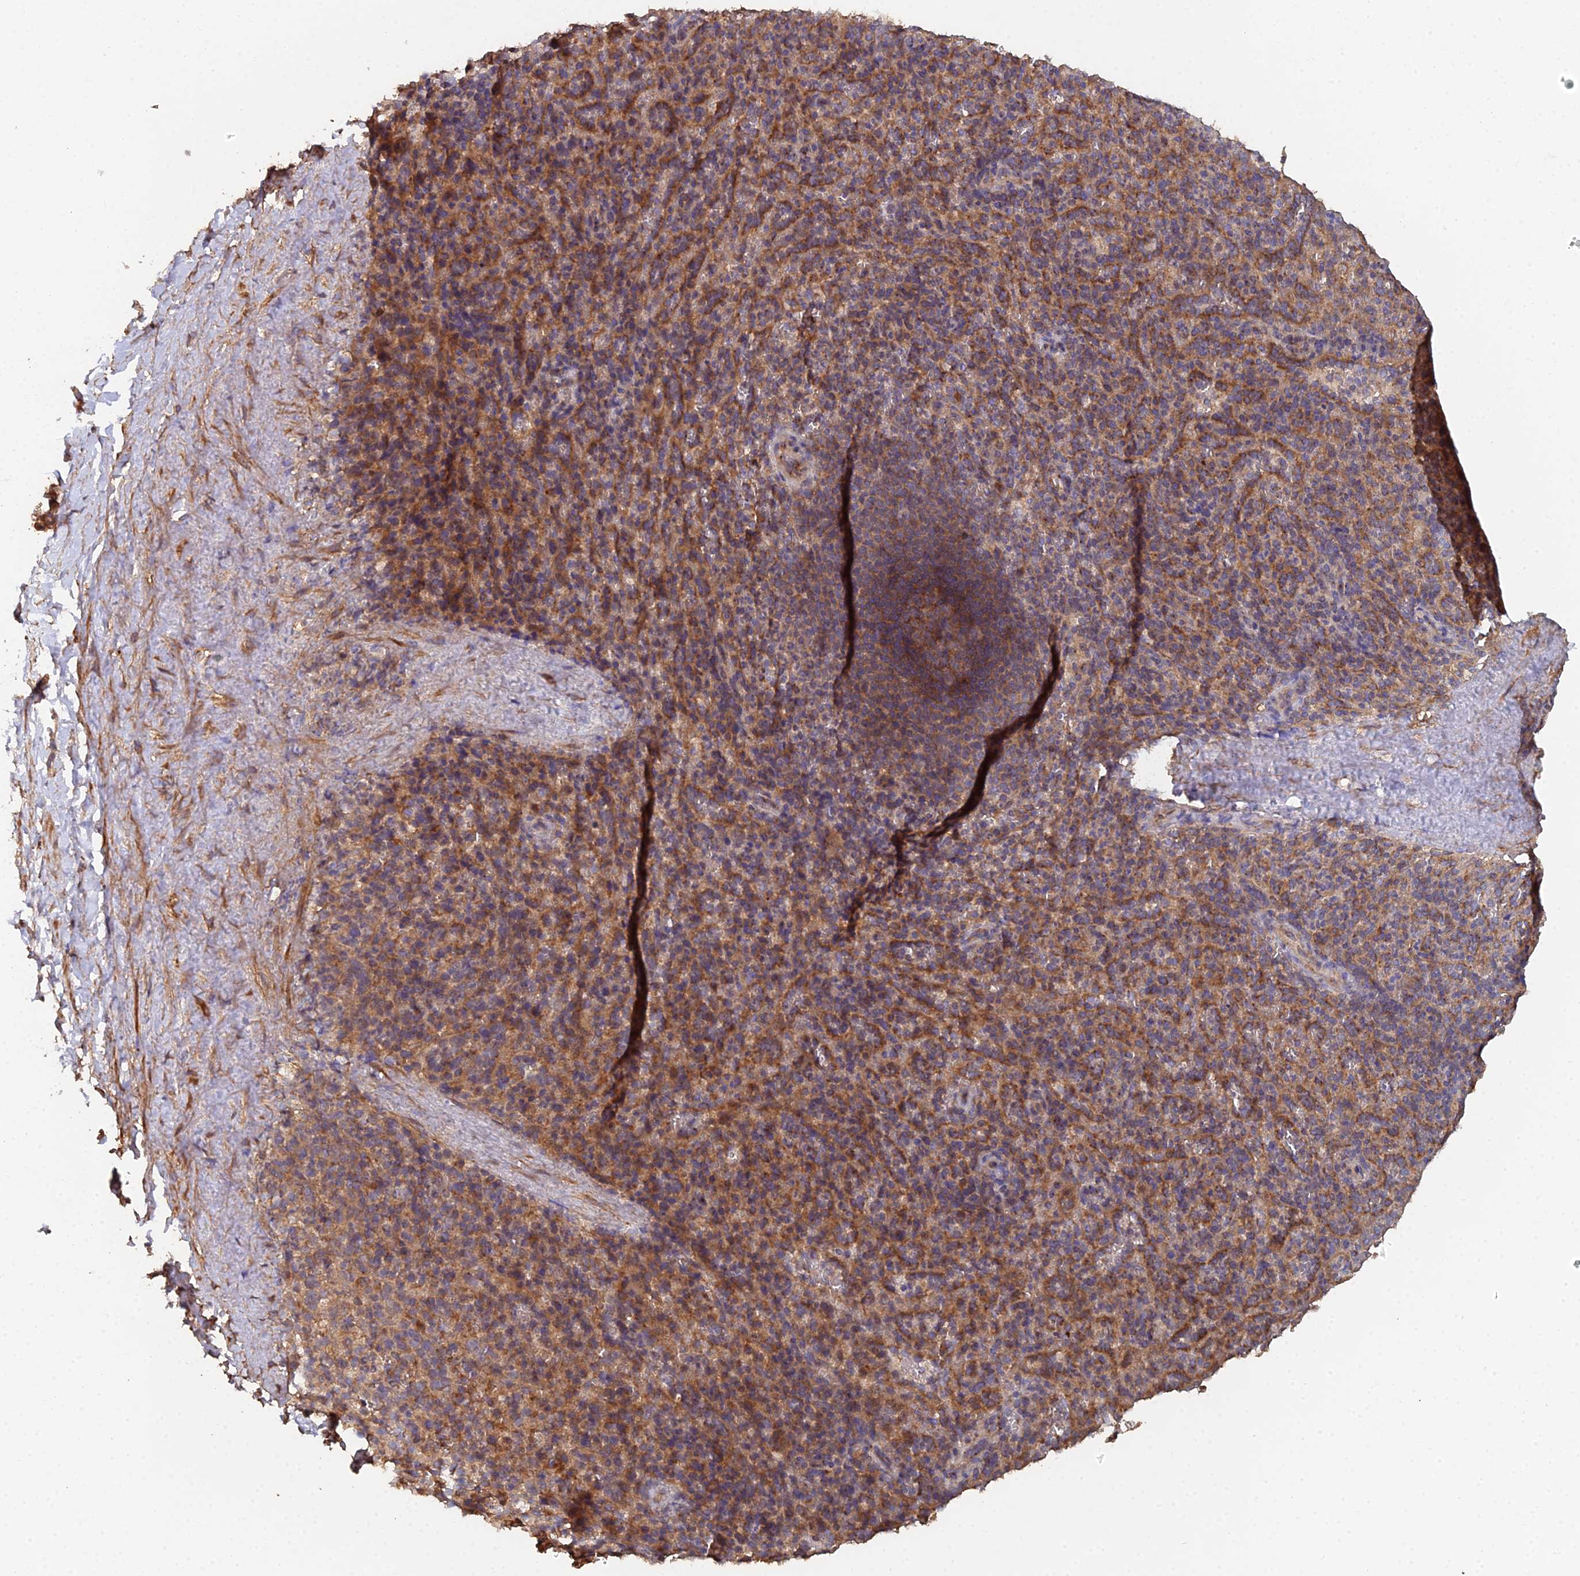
{"staining": {"intensity": "moderate", "quantity": ">75%", "location": "cytoplasmic/membranous"}, "tissue": "spleen", "cell_type": "Cells in red pulp", "image_type": "normal", "snomed": [{"axis": "morphology", "description": "Normal tissue, NOS"}, {"axis": "topography", "description": "Spleen"}], "caption": "Moderate cytoplasmic/membranous staining for a protein is appreciated in about >75% of cells in red pulp of benign spleen using immunohistochemistry (IHC).", "gene": "SPANXN4", "patient": {"sex": "female", "age": 21}}